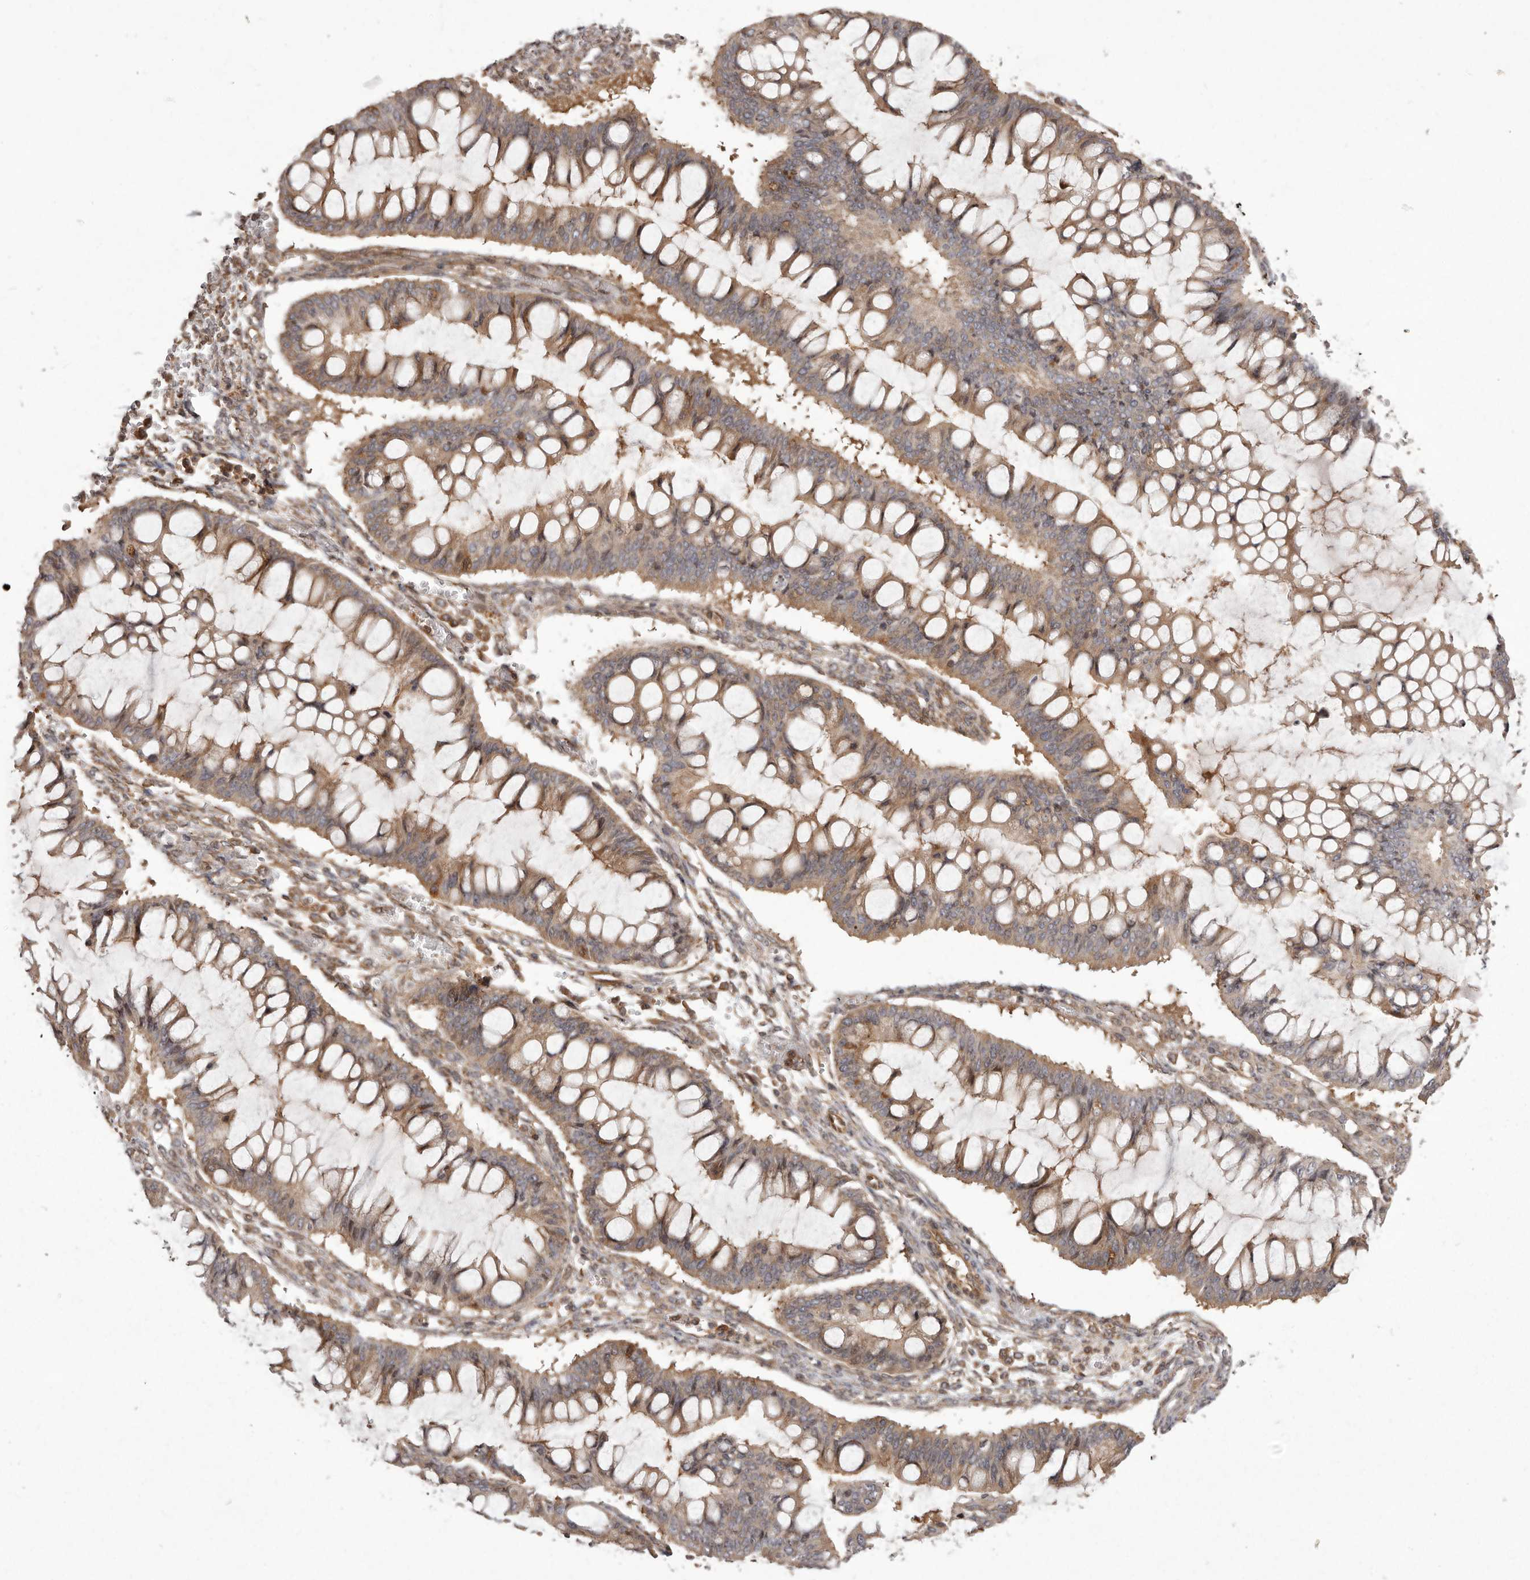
{"staining": {"intensity": "moderate", "quantity": ">75%", "location": "cytoplasmic/membranous"}, "tissue": "ovarian cancer", "cell_type": "Tumor cells", "image_type": "cancer", "snomed": [{"axis": "morphology", "description": "Cystadenocarcinoma, mucinous, NOS"}, {"axis": "topography", "description": "Ovary"}], "caption": "A medium amount of moderate cytoplasmic/membranous expression is present in about >75% of tumor cells in ovarian mucinous cystadenocarcinoma tissue.", "gene": "NFKBIA", "patient": {"sex": "female", "age": 73}}